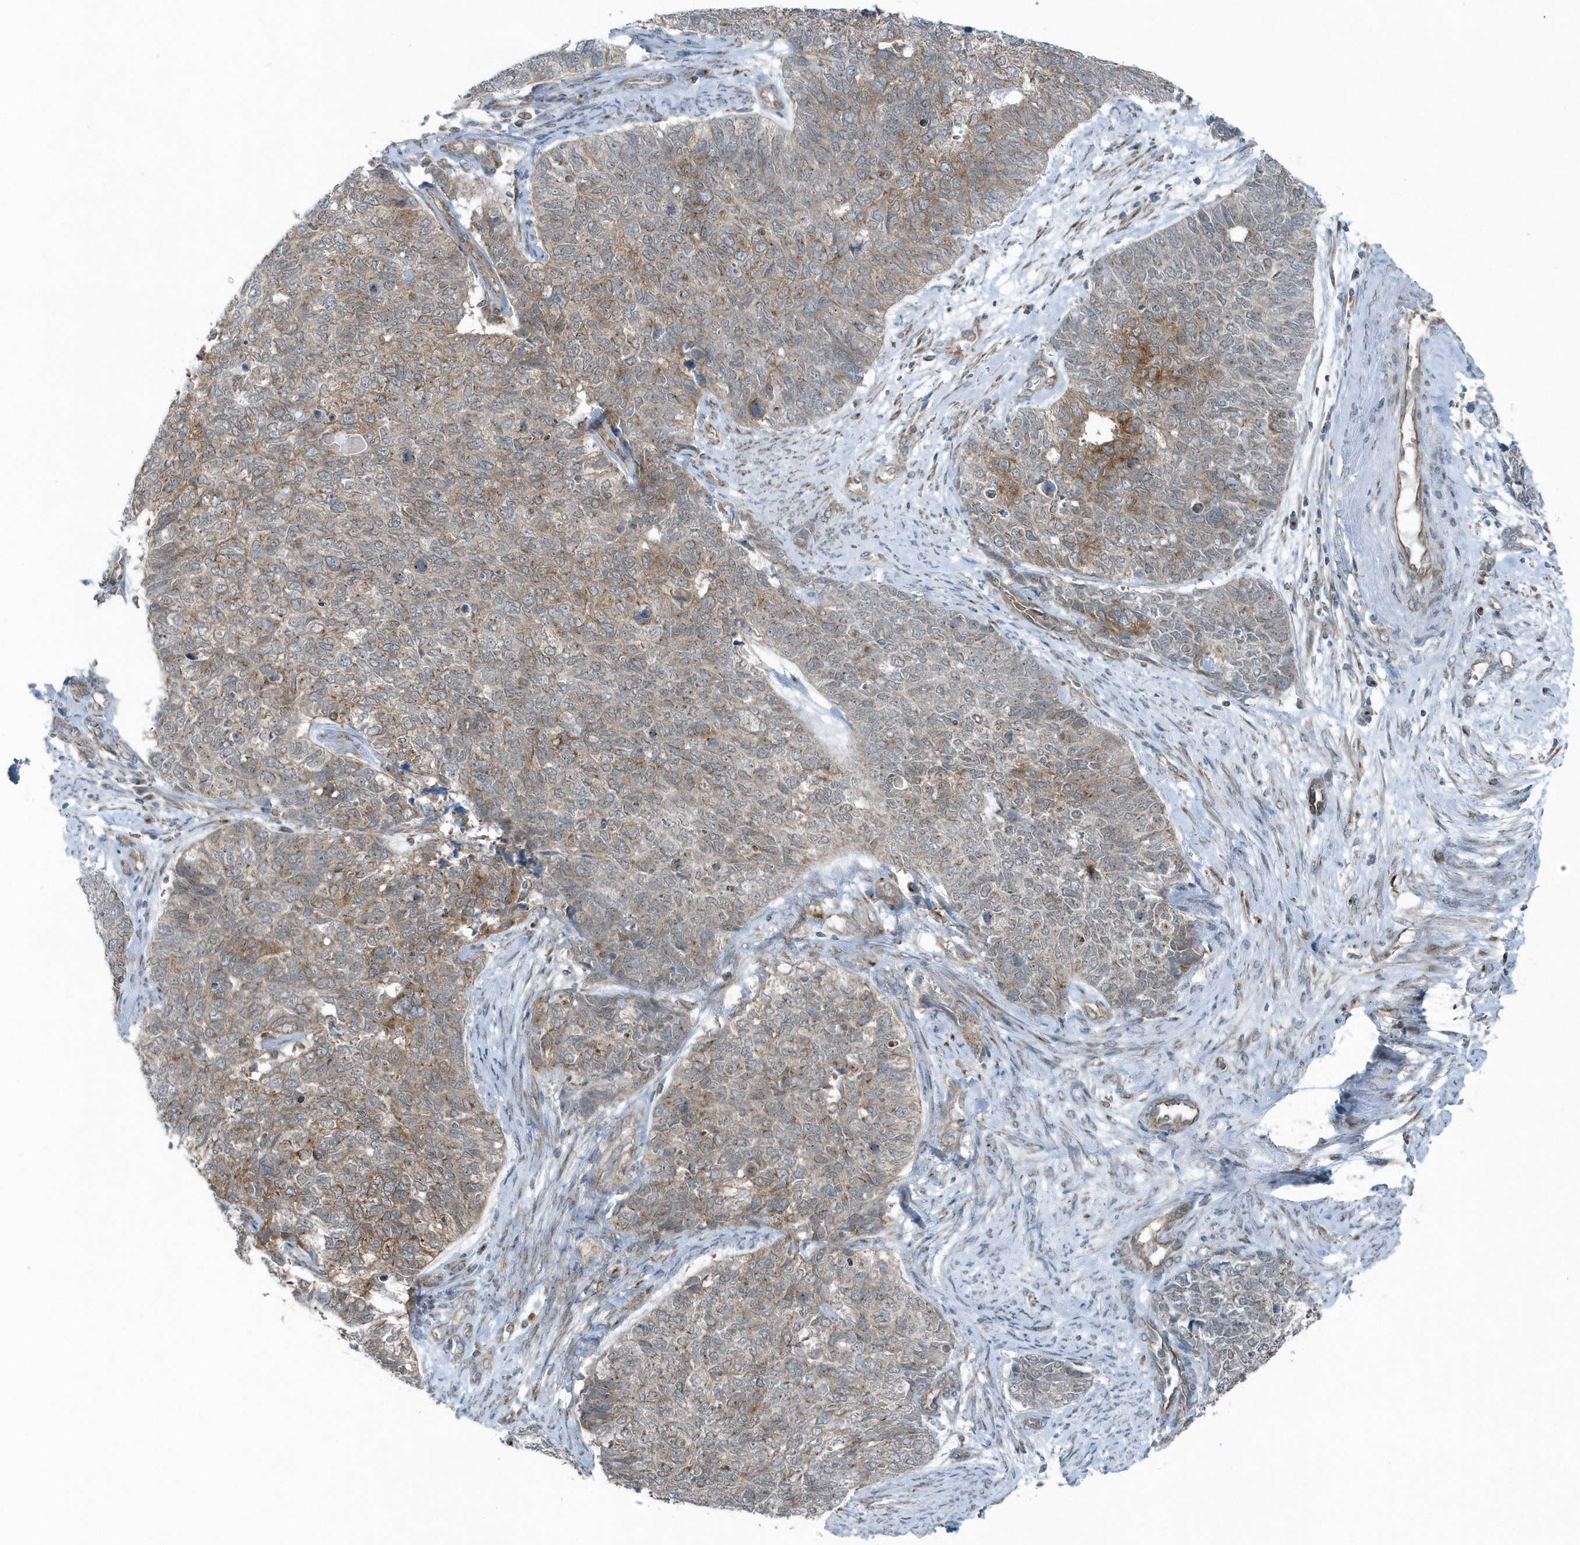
{"staining": {"intensity": "moderate", "quantity": "25%-75%", "location": "nuclear"}, "tissue": "cervical cancer", "cell_type": "Tumor cells", "image_type": "cancer", "snomed": [{"axis": "morphology", "description": "Squamous cell carcinoma, NOS"}, {"axis": "topography", "description": "Cervix"}], "caption": "A brown stain highlights moderate nuclear expression of a protein in human cervical squamous cell carcinoma tumor cells.", "gene": "GCC2", "patient": {"sex": "female", "age": 63}}